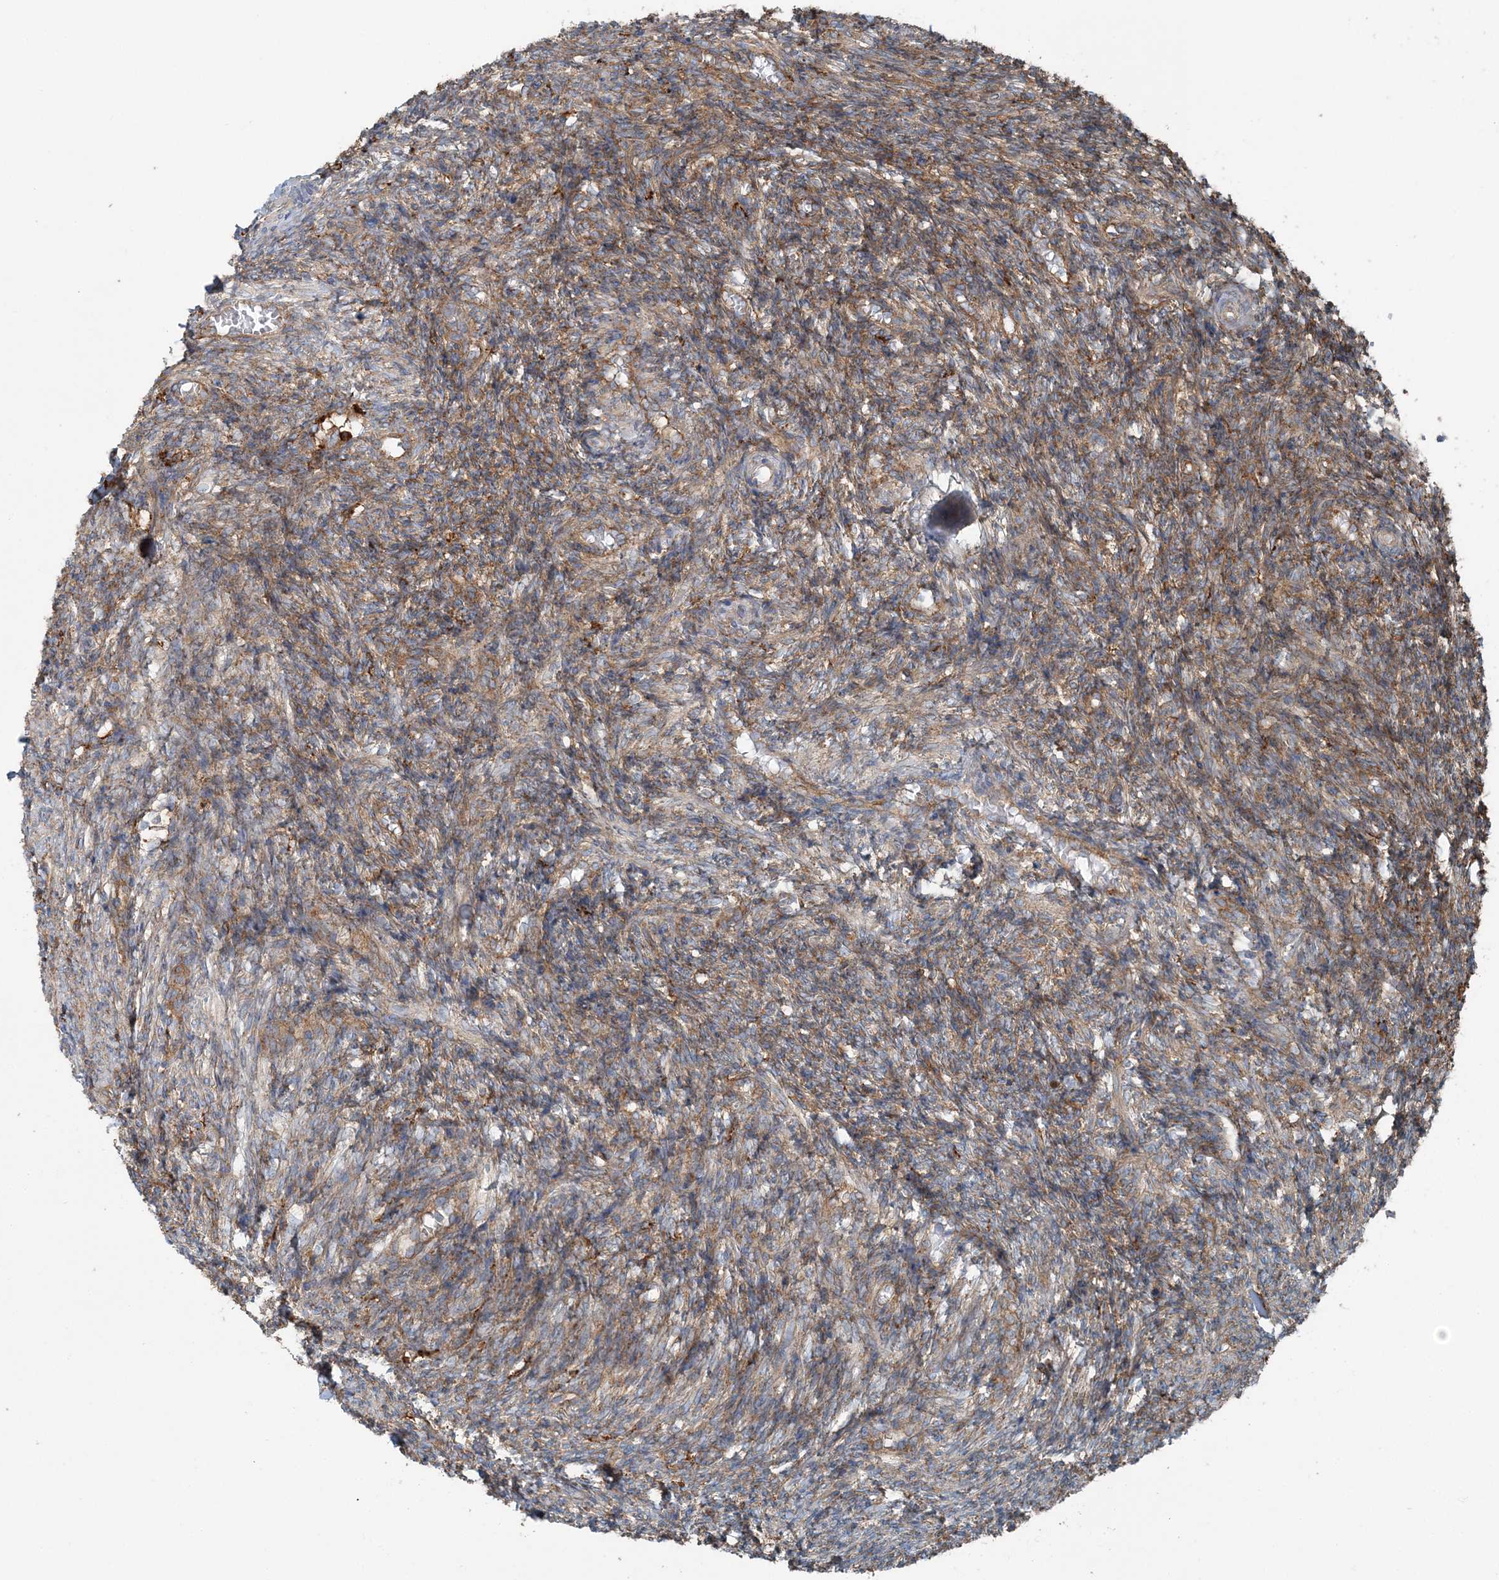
{"staining": {"intensity": "moderate", "quantity": "25%-75%", "location": "cytoplasmic/membranous"}, "tissue": "ovary", "cell_type": "Ovarian stroma cells", "image_type": "normal", "snomed": [{"axis": "morphology", "description": "Normal tissue, NOS"}, {"axis": "topography", "description": "Ovary"}], "caption": "Immunohistochemical staining of benign ovary exhibits 25%-75% levels of moderate cytoplasmic/membranous protein positivity in approximately 25%-75% of ovarian stroma cells. The staining was performed using DAB, with brown indicating positive protein expression. Nuclei are stained blue with hematoxylin.", "gene": "SNX2", "patient": {"sex": "female", "age": 27}}